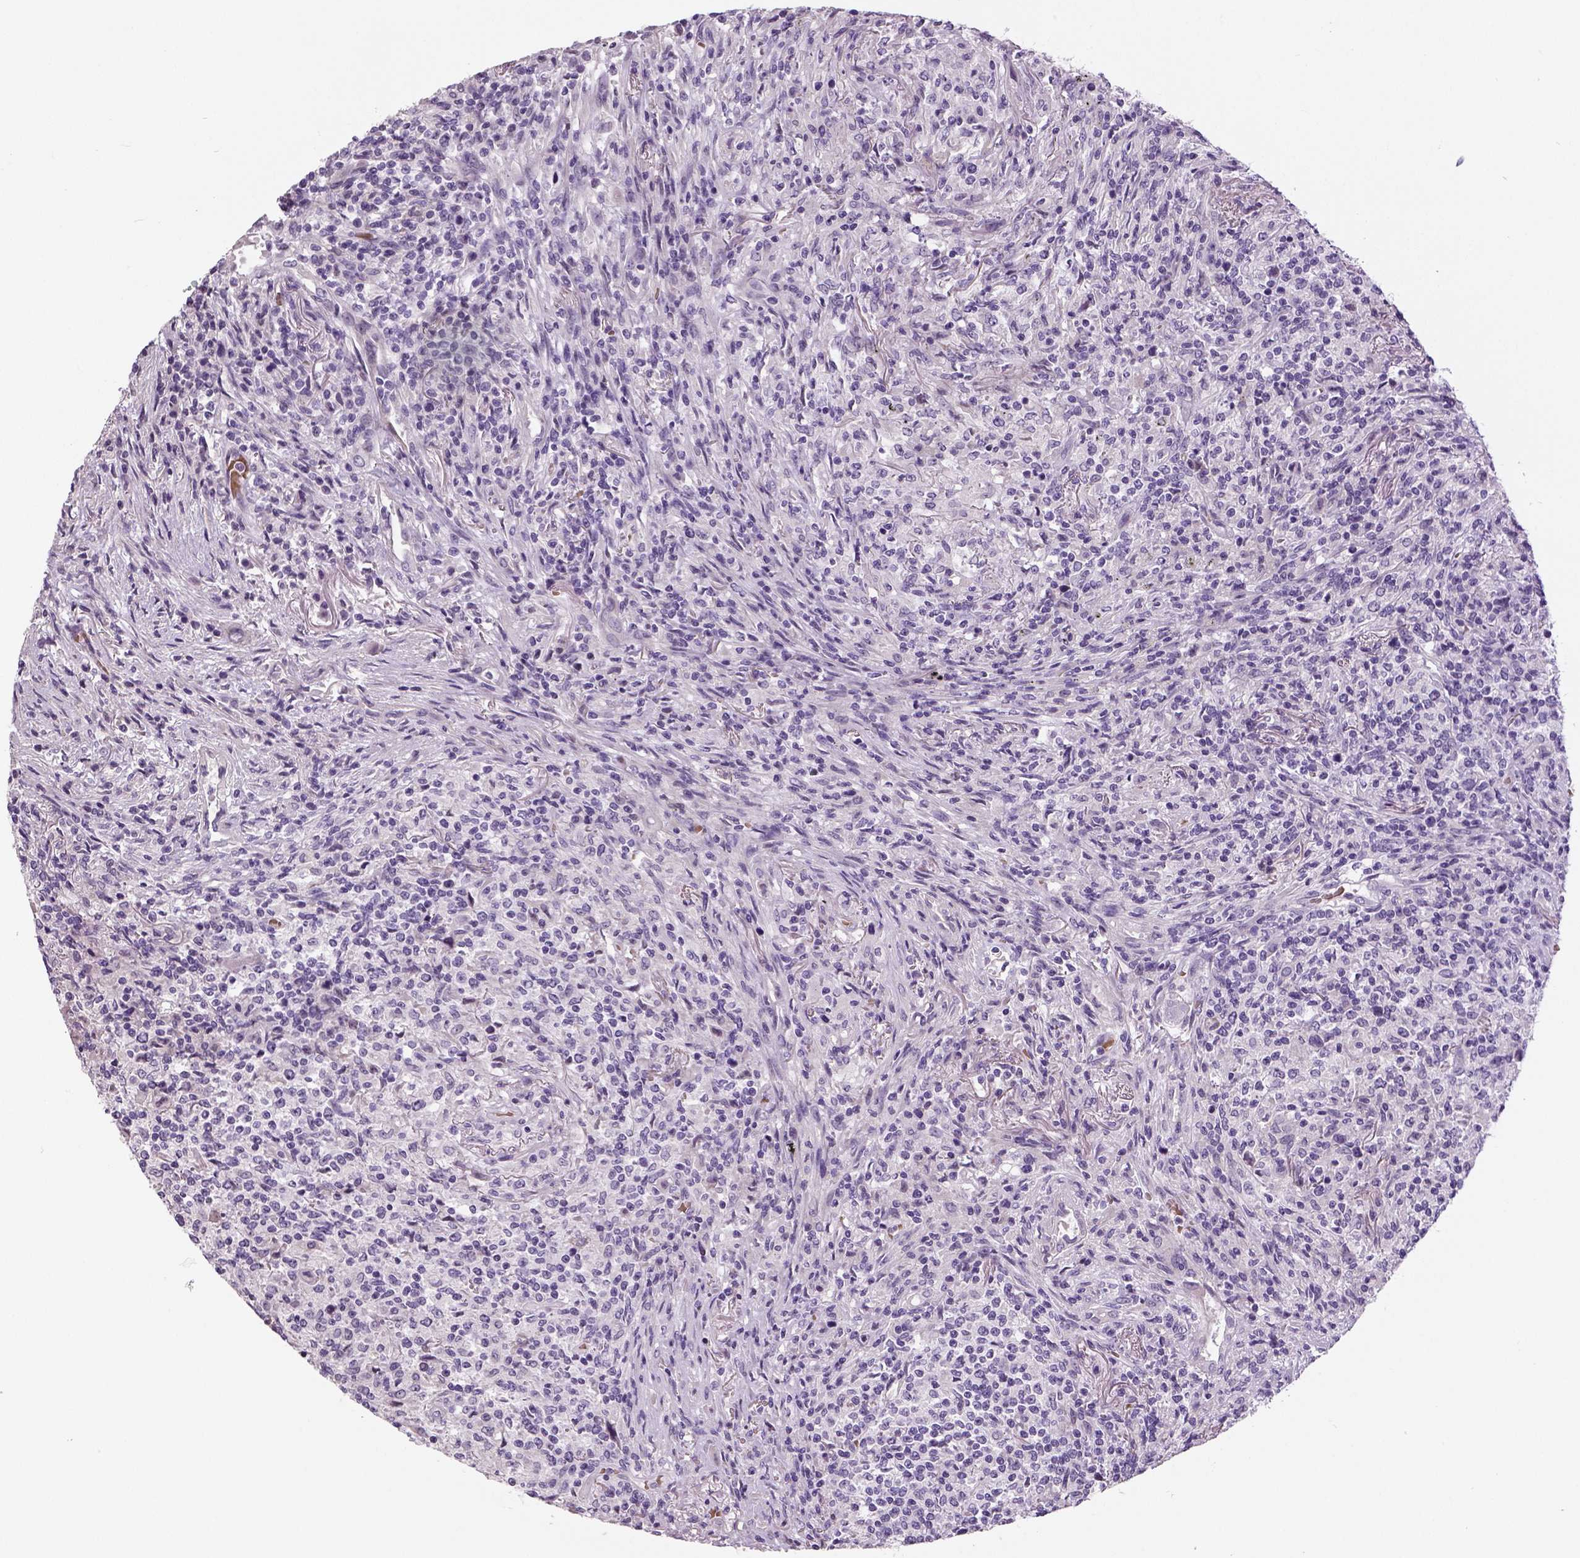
{"staining": {"intensity": "negative", "quantity": "none", "location": "none"}, "tissue": "lymphoma", "cell_type": "Tumor cells", "image_type": "cancer", "snomed": [{"axis": "morphology", "description": "Malignant lymphoma, non-Hodgkin's type, High grade"}, {"axis": "topography", "description": "Lung"}], "caption": "Immunohistochemistry of human malignant lymphoma, non-Hodgkin's type (high-grade) exhibits no staining in tumor cells.", "gene": "TSPAN7", "patient": {"sex": "male", "age": 79}}